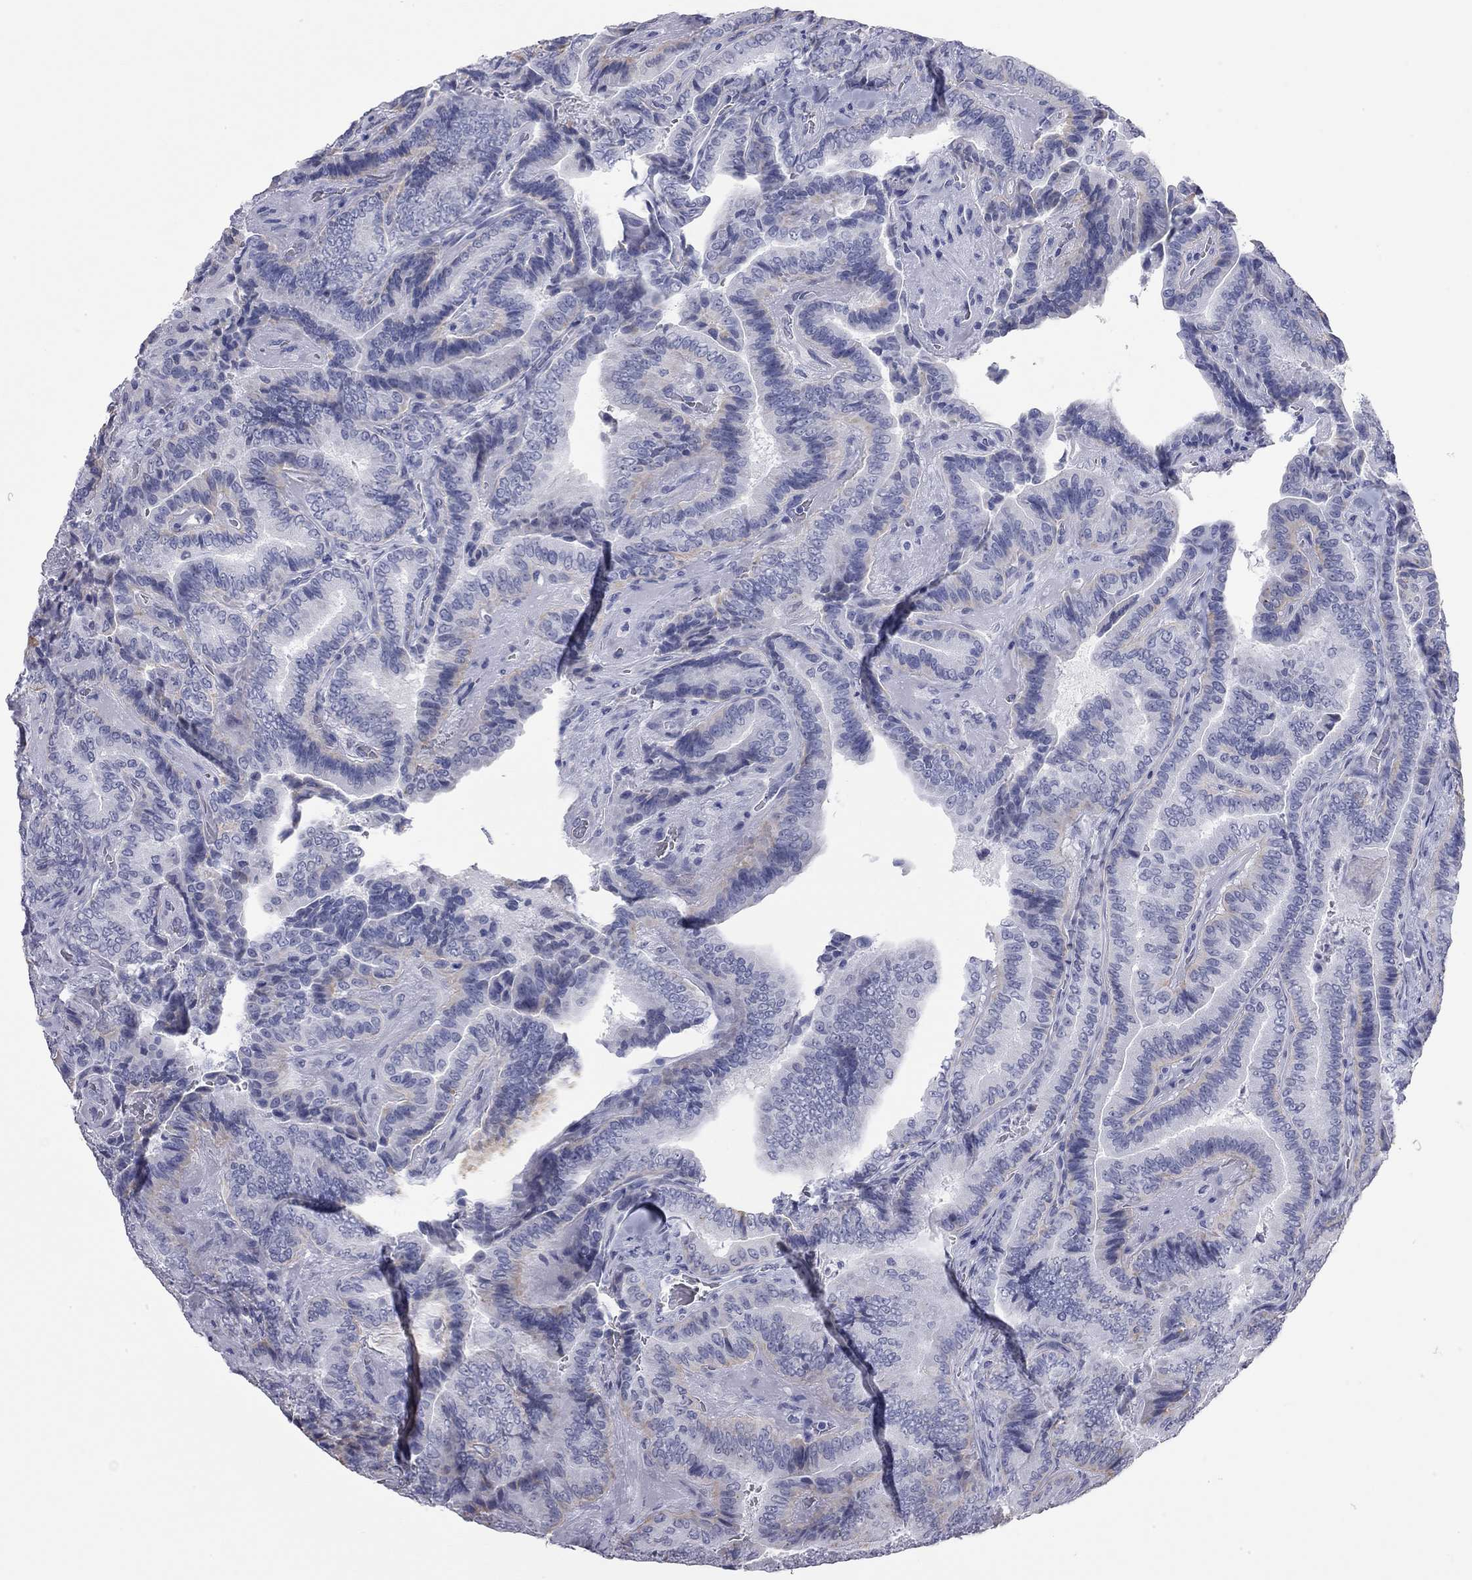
{"staining": {"intensity": "negative", "quantity": "none", "location": "none"}, "tissue": "thyroid cancer", "cell_type": "Tumor cells", "image_type": "cancer", "snomed": [{"axis": "morphology", "description": "Papillary adenocarcinoma, NOS"}, {"axis": "topography", "description": "Thyroid gland"}], "caption": "Thyroid papillary adenocarcinoma was stained to show a protein in brown. There is no significant staining in tumor cells. (DAB IHC, high magnification).", "gene": "AK8", "patient": {"sex": "male", "age": 61}}